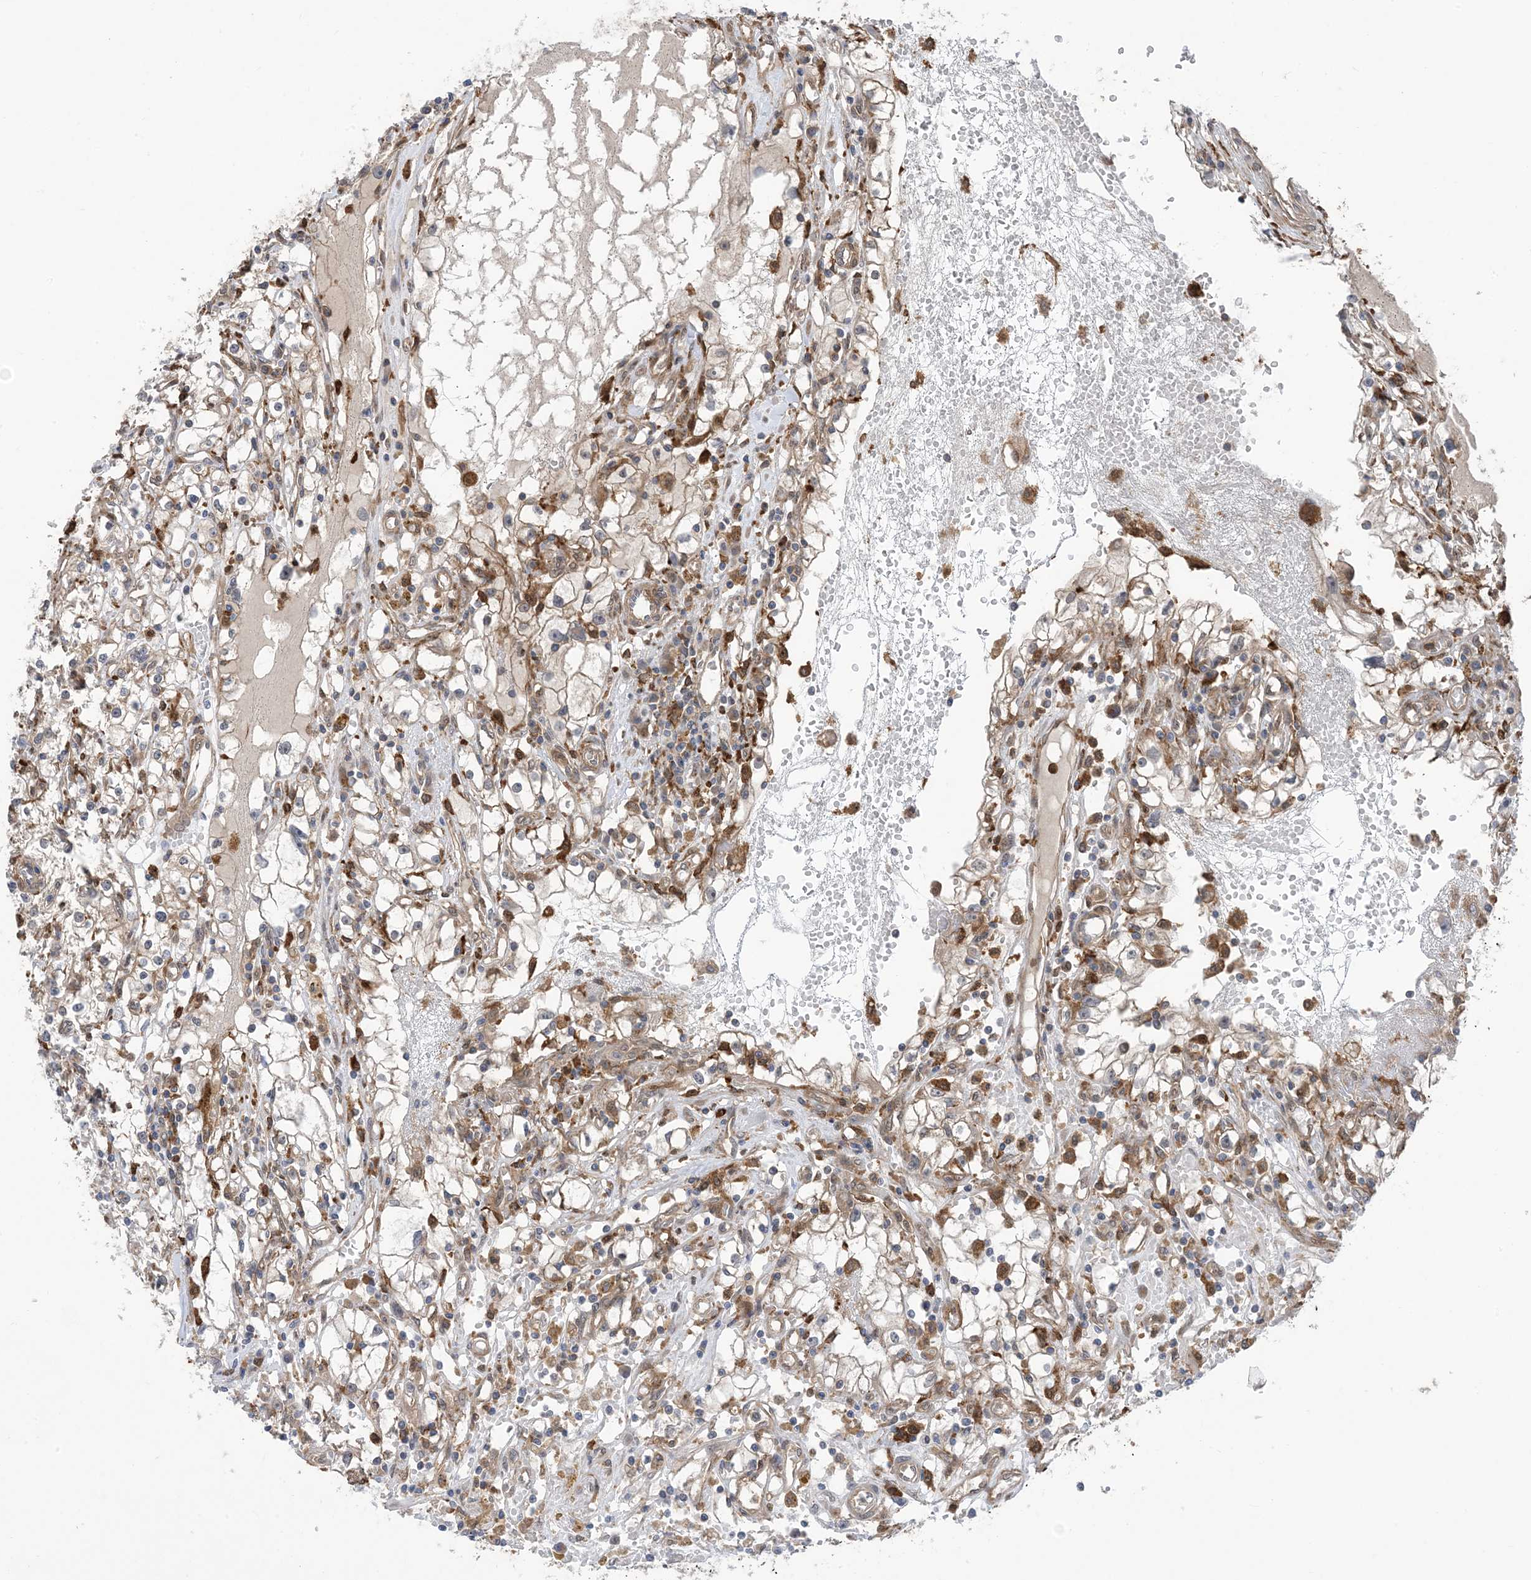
{"staining": {"intensity": "moderate", "quantity": "25%-75%", "location": "cytoplasmic/membranous"}, "tissue": "renal cancer", "cell_type": "Tumor cells", "image_type": "cancer", "snomed": [{"axis": "morphology", "description": "Adenocarcinoma, NOS"}, {"axis": "topography", "description": "Kidney"}], "caption": "Tumor cells demonstrate medium levels of moderate cytoplasmic/membranous staining in about 25%-75% of cells in adenocarcinoma (renal). (brown staining indicates protein expression, while blue staining denotes nuclei).", "gene": "HS1BP3", "patient": {"sex": "male", "age": 56}}